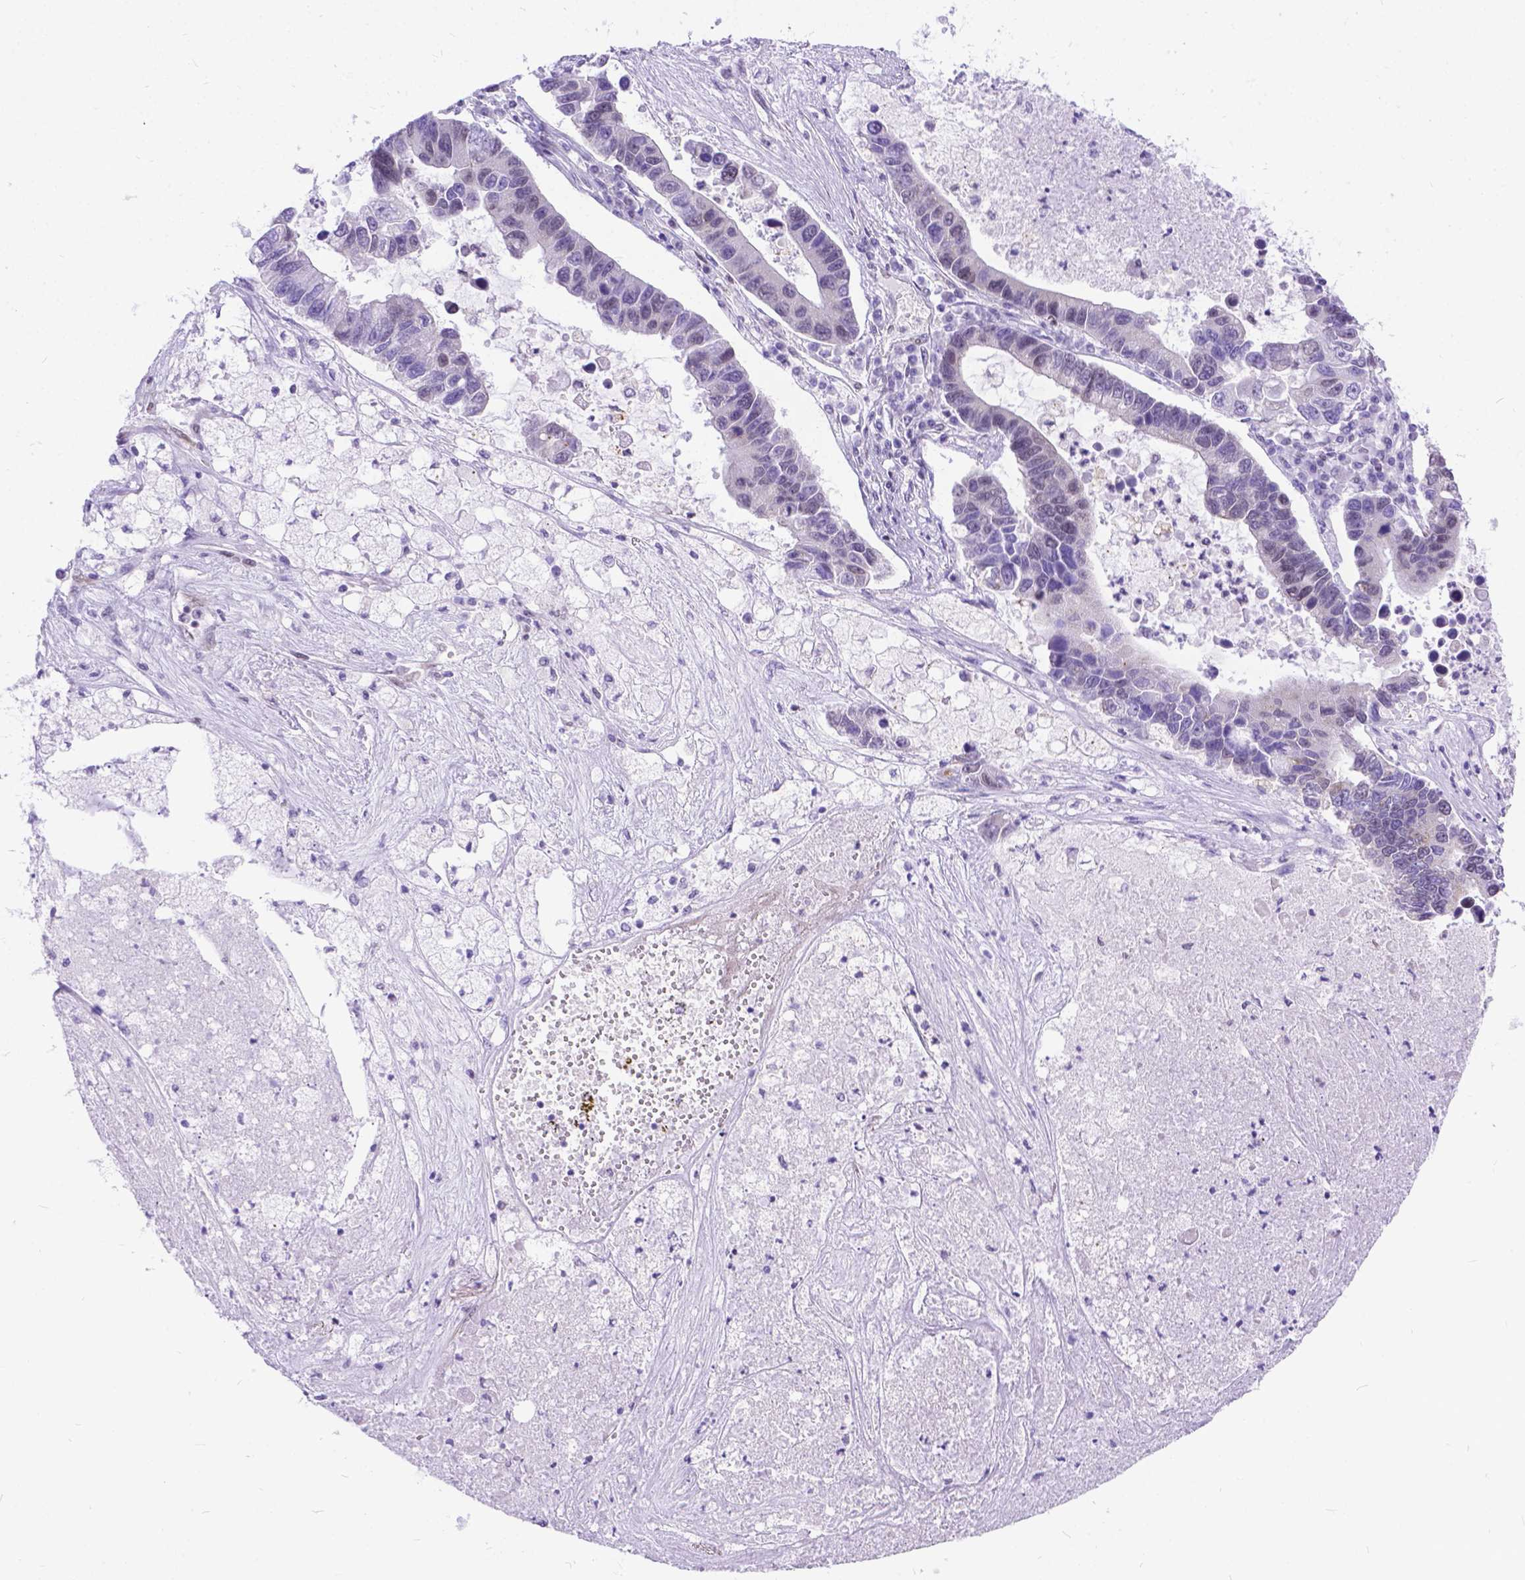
{"staining": {"intensity": "negative", "quantity": "none", "location": "none"}, "tissue": "lung cancer", "cell_type": "Tumor cells", "image_type": "cancer", "snomed": [{"axis": "morphology", "description": "Adenocarcinoma, NOS"}, {"axis": "topography", "description": "Bronchus"}, {"axis": "topography", "description": "Lung"}], "caption": "Lung cancer (adenocarcinoma) stained for a protein using immunohistochemistry (IHC) exhibits no positivity tumor cells.", "gene": "FAM124B", "patient": {"sex": "female", "age": 51}}